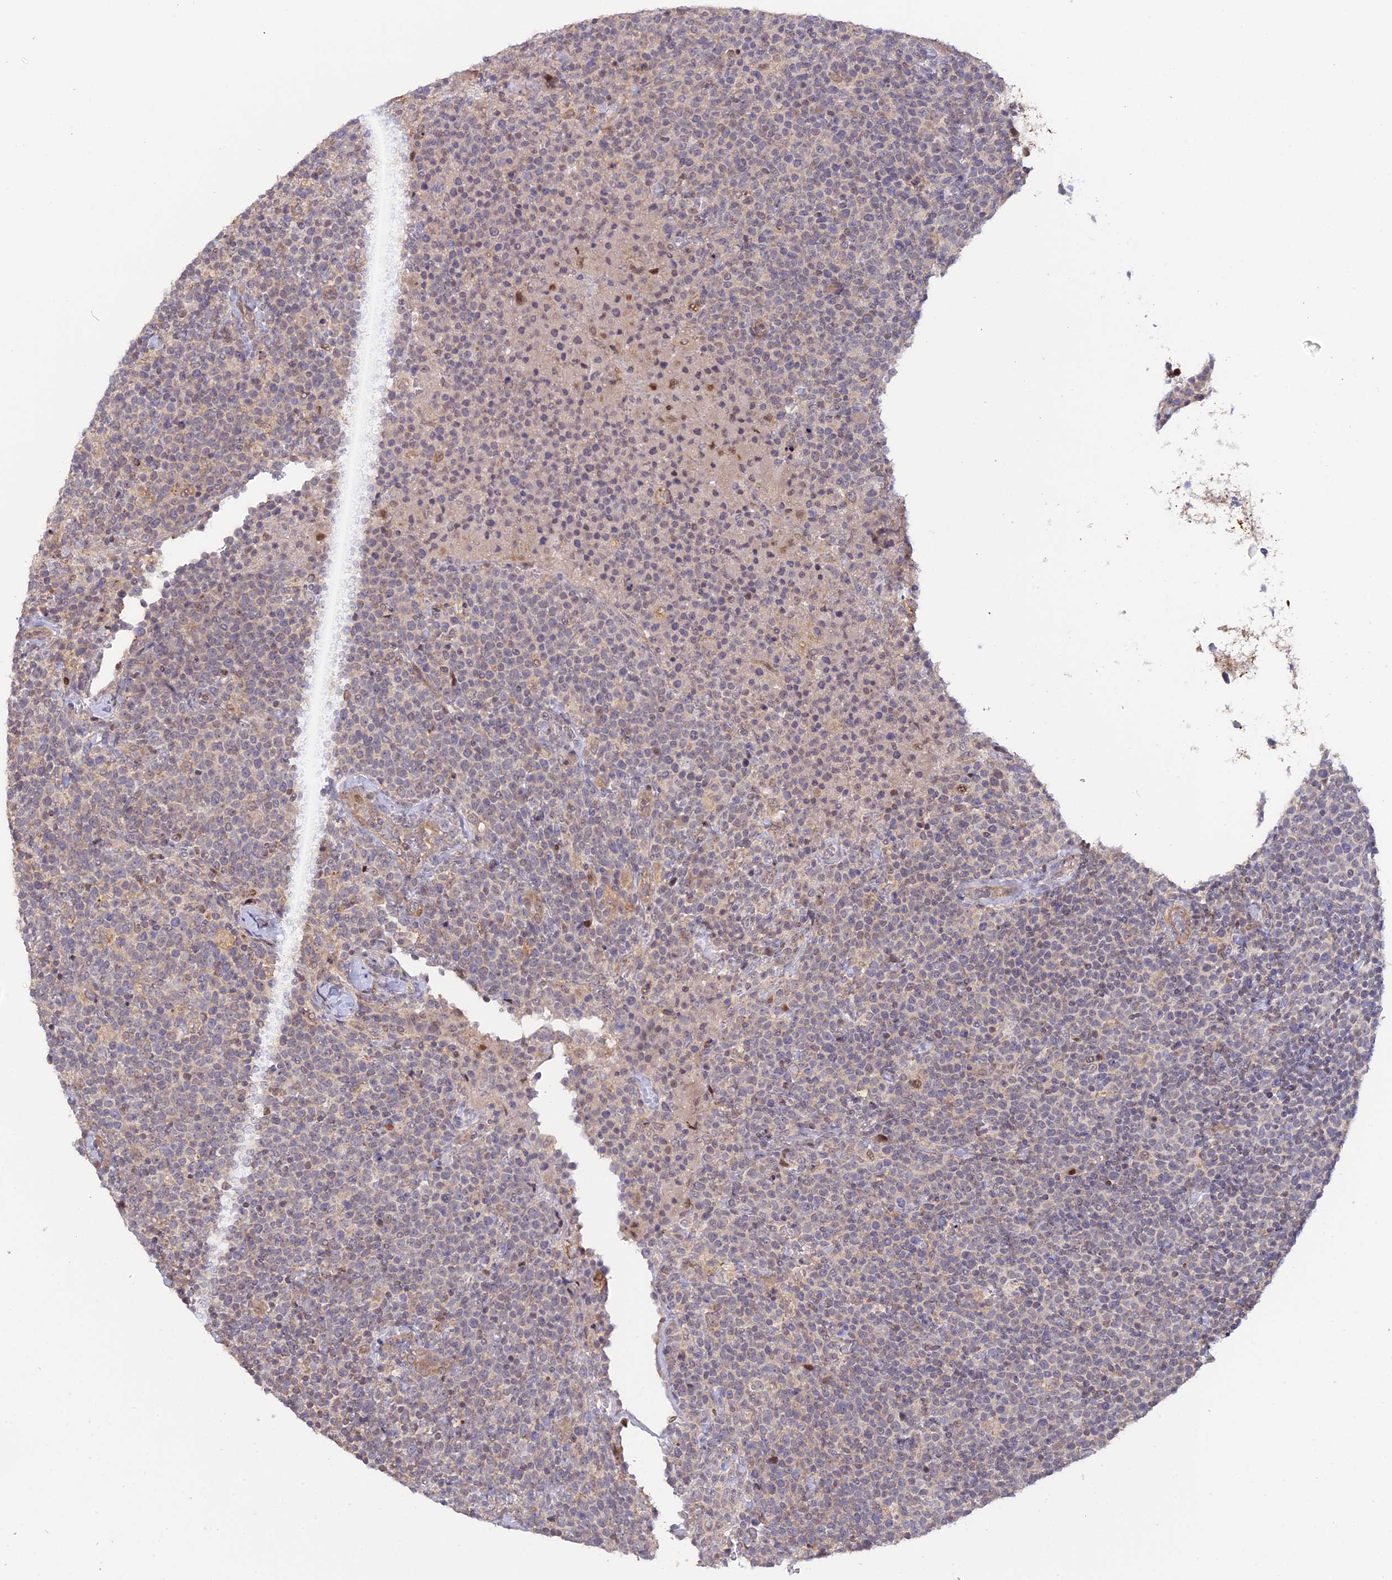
{"staining": {"intensity": "negative", "quantity": "none", "location": "none"}, "tissue": "lymphoma", "cell_type": "Tumor cells", "image_type": "cancer", "snomed": [{"axis": "morphology", "description": "Malignant lymphoma, non-Hodgkin's type, High grade"}, {"axis": "topography", "description": "Lymph node"}], "caption": "Image shows no protein staining in tumor cells of lymphoma tissue. Nuclei are stained in blue.", "gene": "GSKIP", "patient": {"sex": "male", "age": 61}}